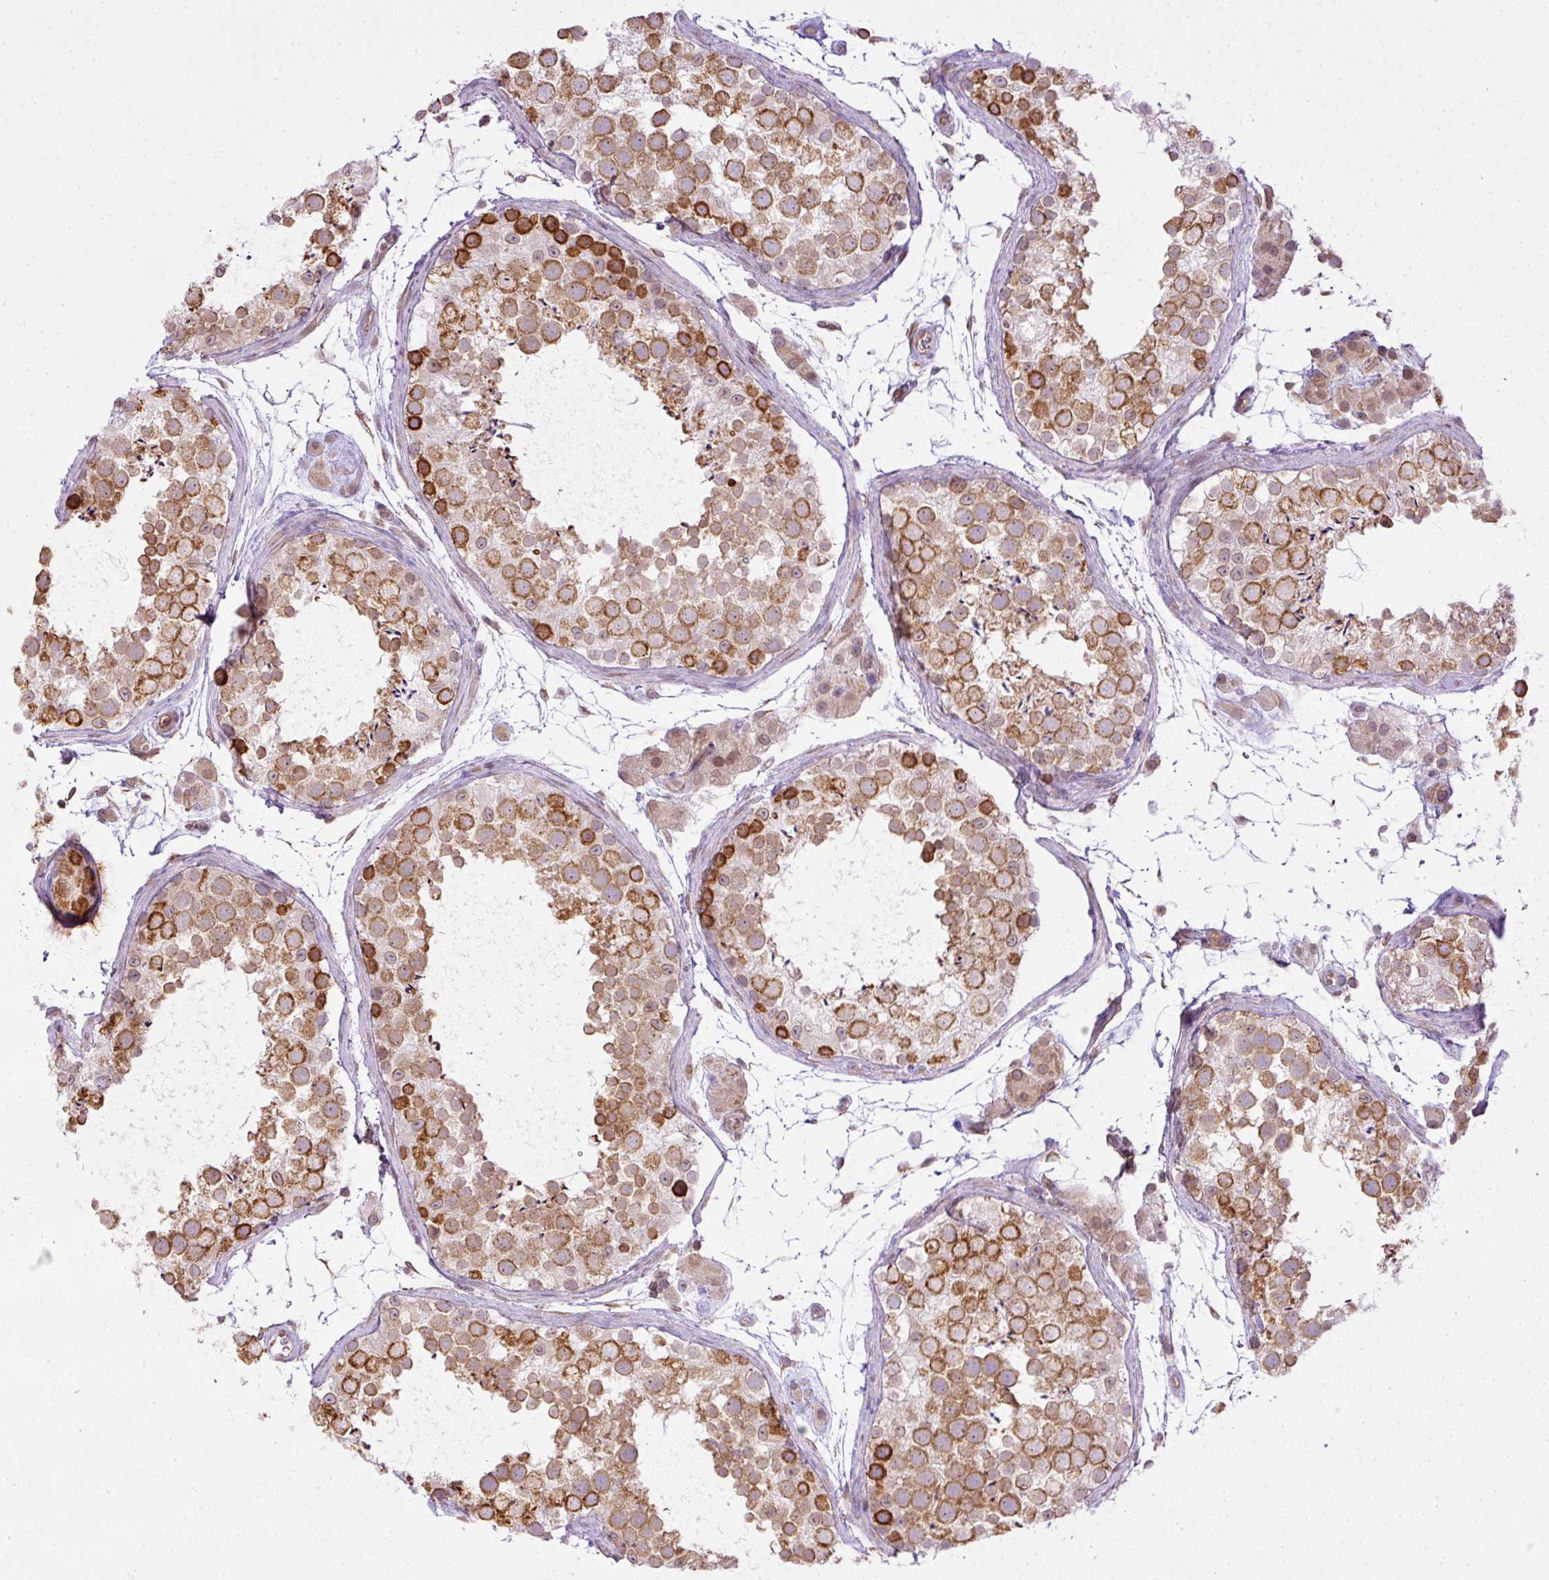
{"staining": {"intensity": "strong", "quantity": "25%-75%", "location": "cytoplasmic/membranous,nuclear"}, "tissue": "testis", "cell_type": "Cells in seminiferous ducts", "image_type": "normal", "snomed": [{"axis": "morphology", "description": "Normal tissue, NOS"}, {"axis": "topography", "description": "Testis"}], "caption": "IHC of normal testis displays high levels of strong cytoplasmic/membranous,nuclear expression in approximately 25%-75% of cells in seminiferous ducts. Using DAB (brown) and hematoxylin (blue) stains, captured at high magnification using brightfield microscopy.", "gene": "COX18", "patient": {"sex": "male", "age": 41}}